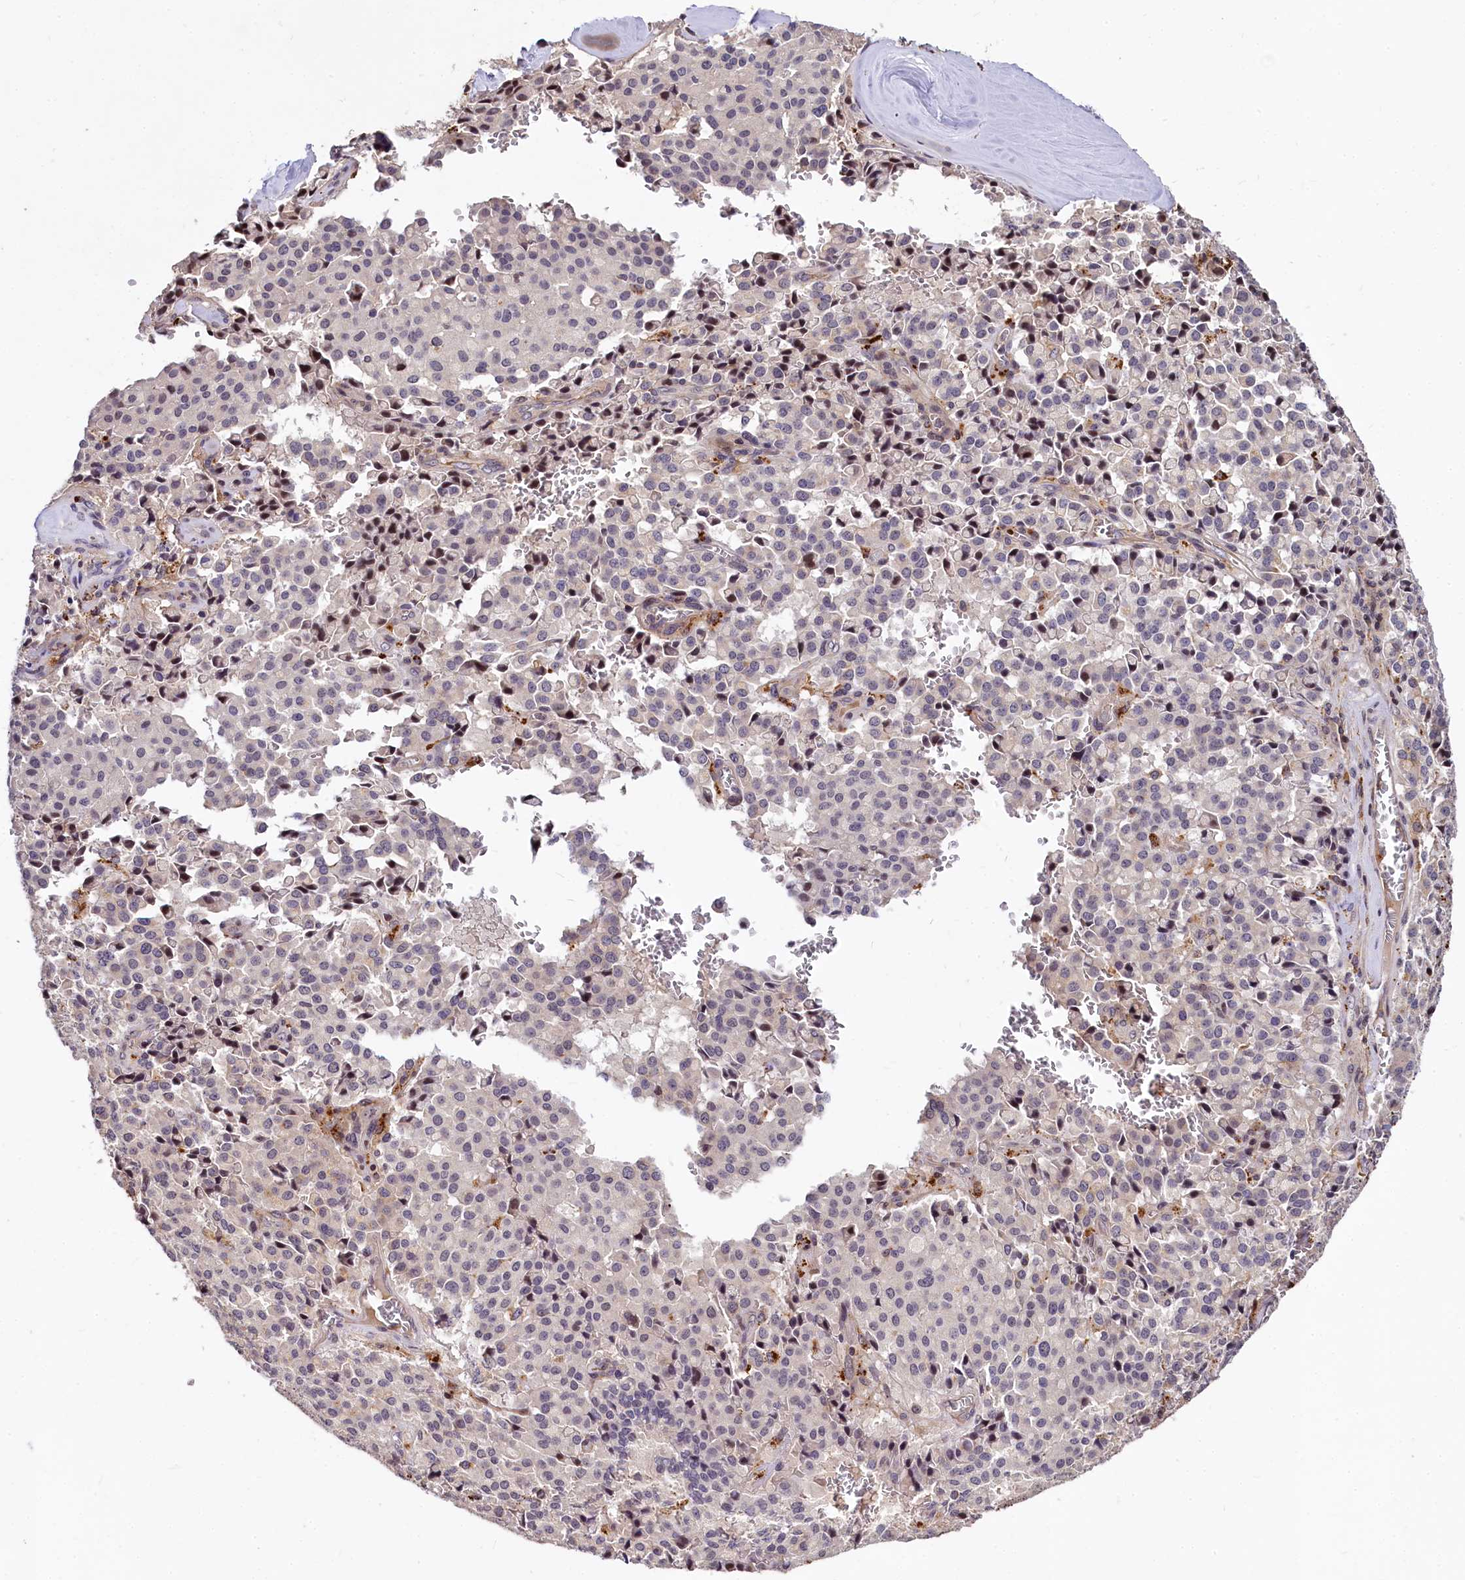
{"staining": {"intensity": "negative", "quantity": "none", "location": "none"}, "tissue": "pancreatic cancer", "cell_type": "Tumor cells", "image_type": "cancer", "snomed": [{"axis": "morphology", "description": "Adenocarcinoma, NOS"}, {"axis": "topography", "description": "Pancreas"}], "caption": "An immunohistochemistry histopathology image of pancreatic cancer is shown. There is no staining in tumor cells of pancreatic cancer. (DAB (3,3'-diaminobenzidine) immunohistochemistry (IHC), high magnification).", "gene": "ATG101", "patient": {"sex": "male", "age": 65}}